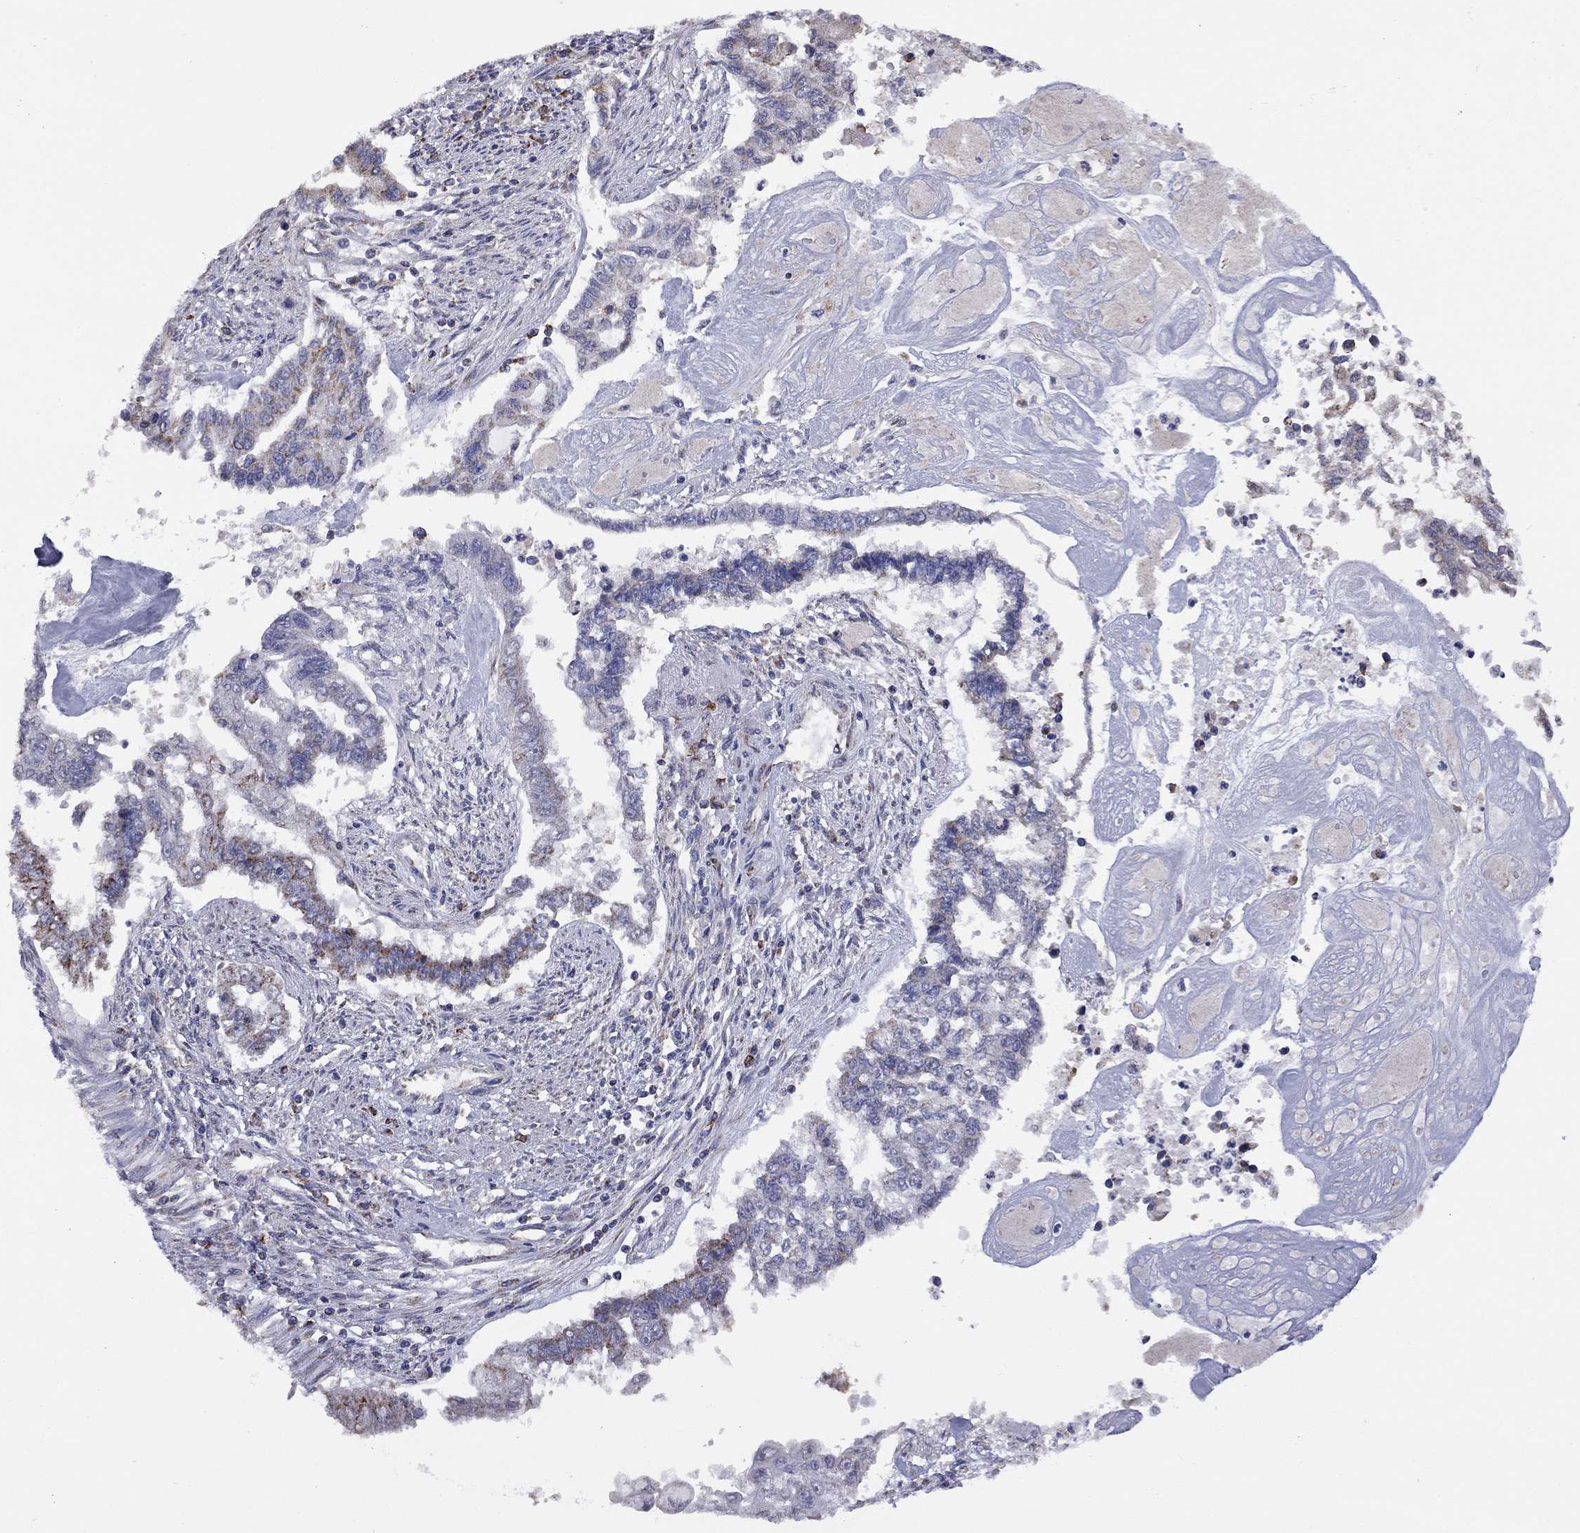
{"staining": {"intensity": "moderate", "quantity": "<25%", "location": "cytoplasmic/membranous"}, "tissue": "endometrial cancer", "cell_type": "Tumor cells", "image_type": "cancer", "snomed": [{"axis": "morphology", "description": "Adenocarcinoma, NOS"}, {"axis": "topography", "description": "Uterus"}], "caption": "IHC image of neoplastic tissue: endometrial cancer (adenocarcinoma) stained using immunohistochemistry (IHC) shows low levels of moderate protein expression localized specifically in the cytoplasmic/membranous of tumor cells, appearing as a cytoplasmic/membranous brown color.", "gene": "NDUFB1", "patient": {"sex": "female", "age": 59}}